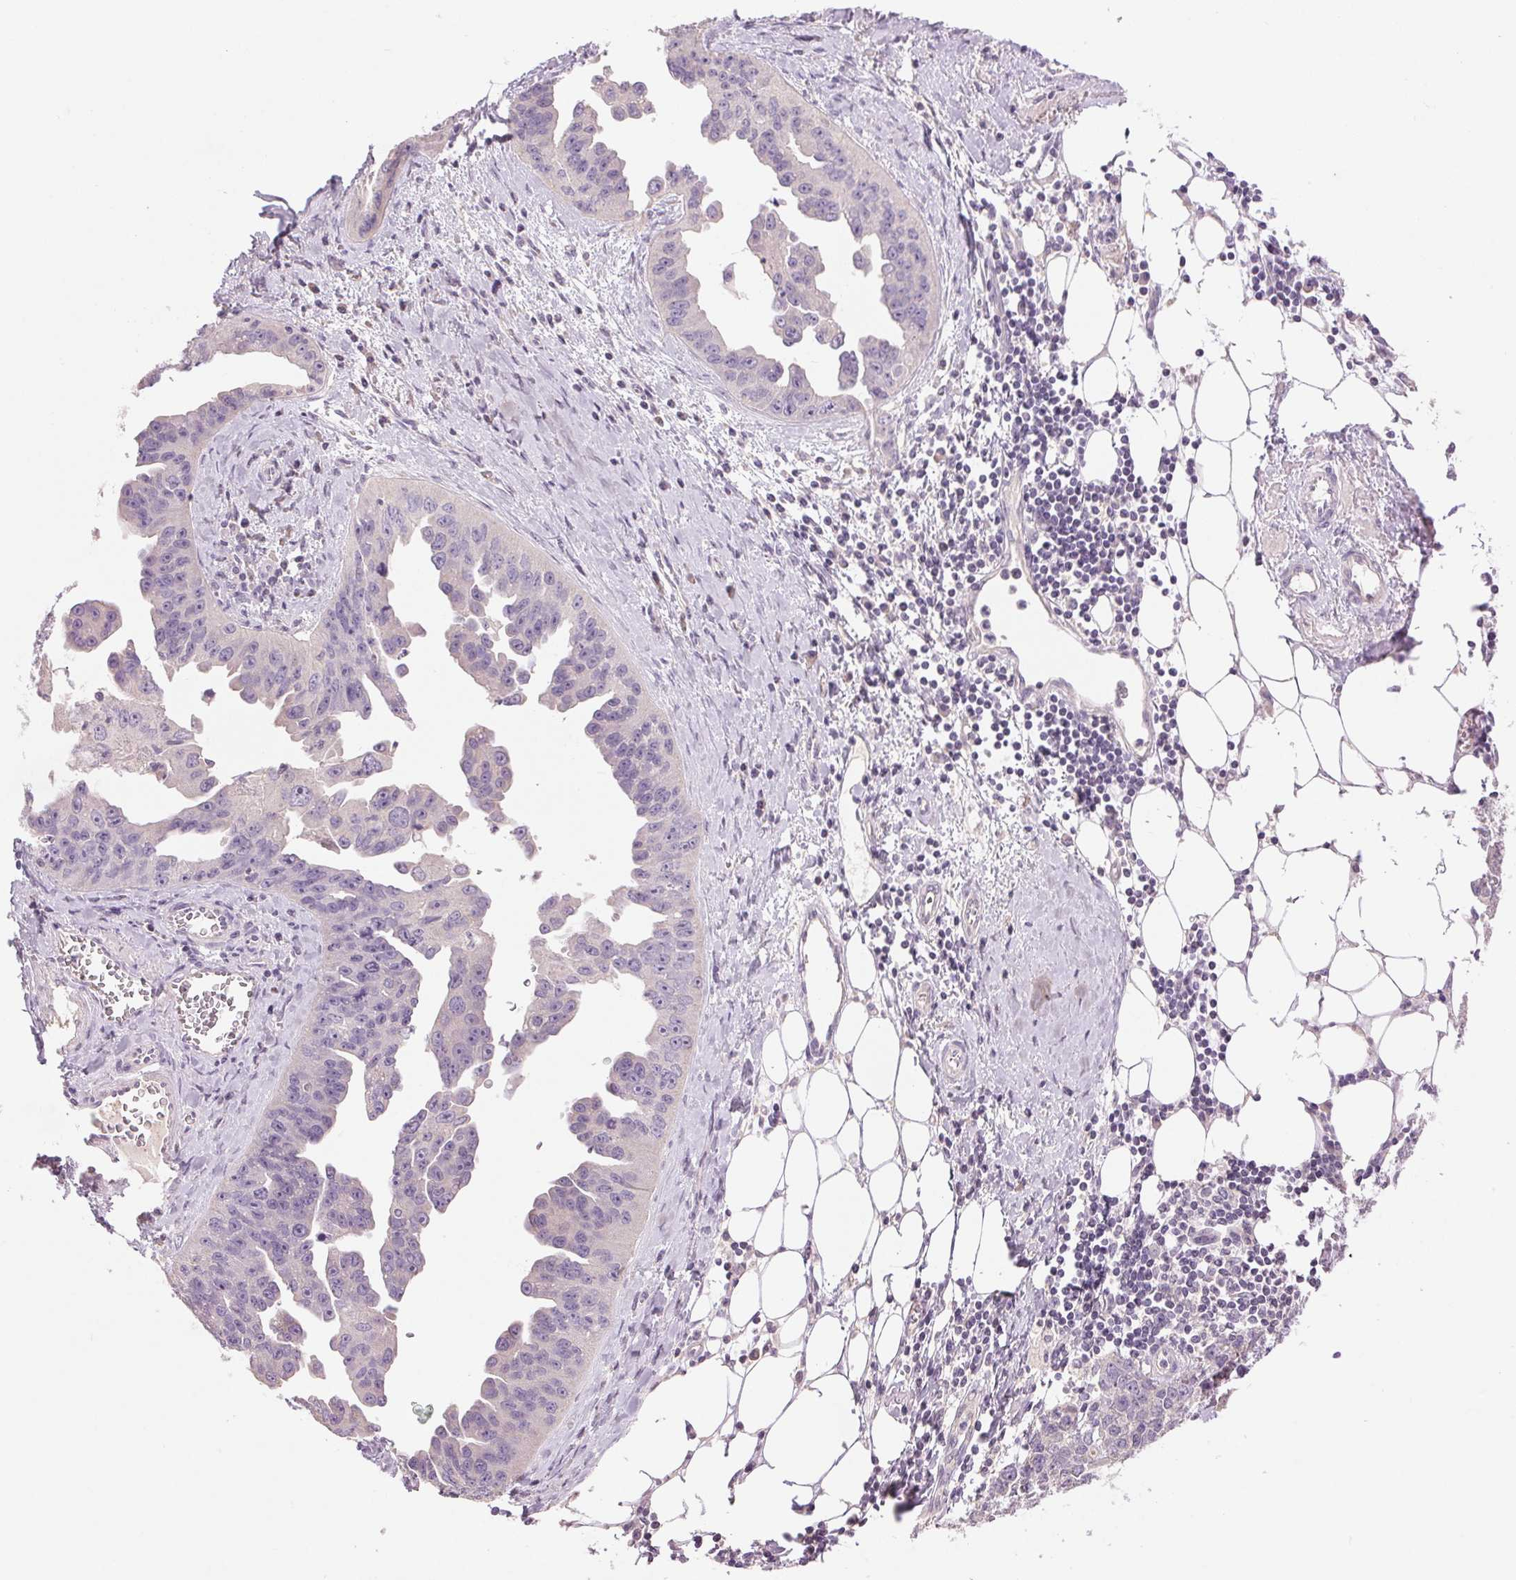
{"staining": {"intensity": "negative", "quantity": "none", "location": "none"}, "tissue": "ovarian cancer", "cell_type": "Tumor cells", "image_type": "cancer", "snomed": [{"axis": "morphology", "description": "Cystadenocarcinoma, serous, NOS"}, {"axis": "topography", "description": "Ovary"}], "caption": "The photomicrograph demonstrates no significant positivity in tumor cells of serous cystadenocarcinoma (ovarian).", "gene": "FXYD4", "patient": {"sex": "female", "age": 75}}